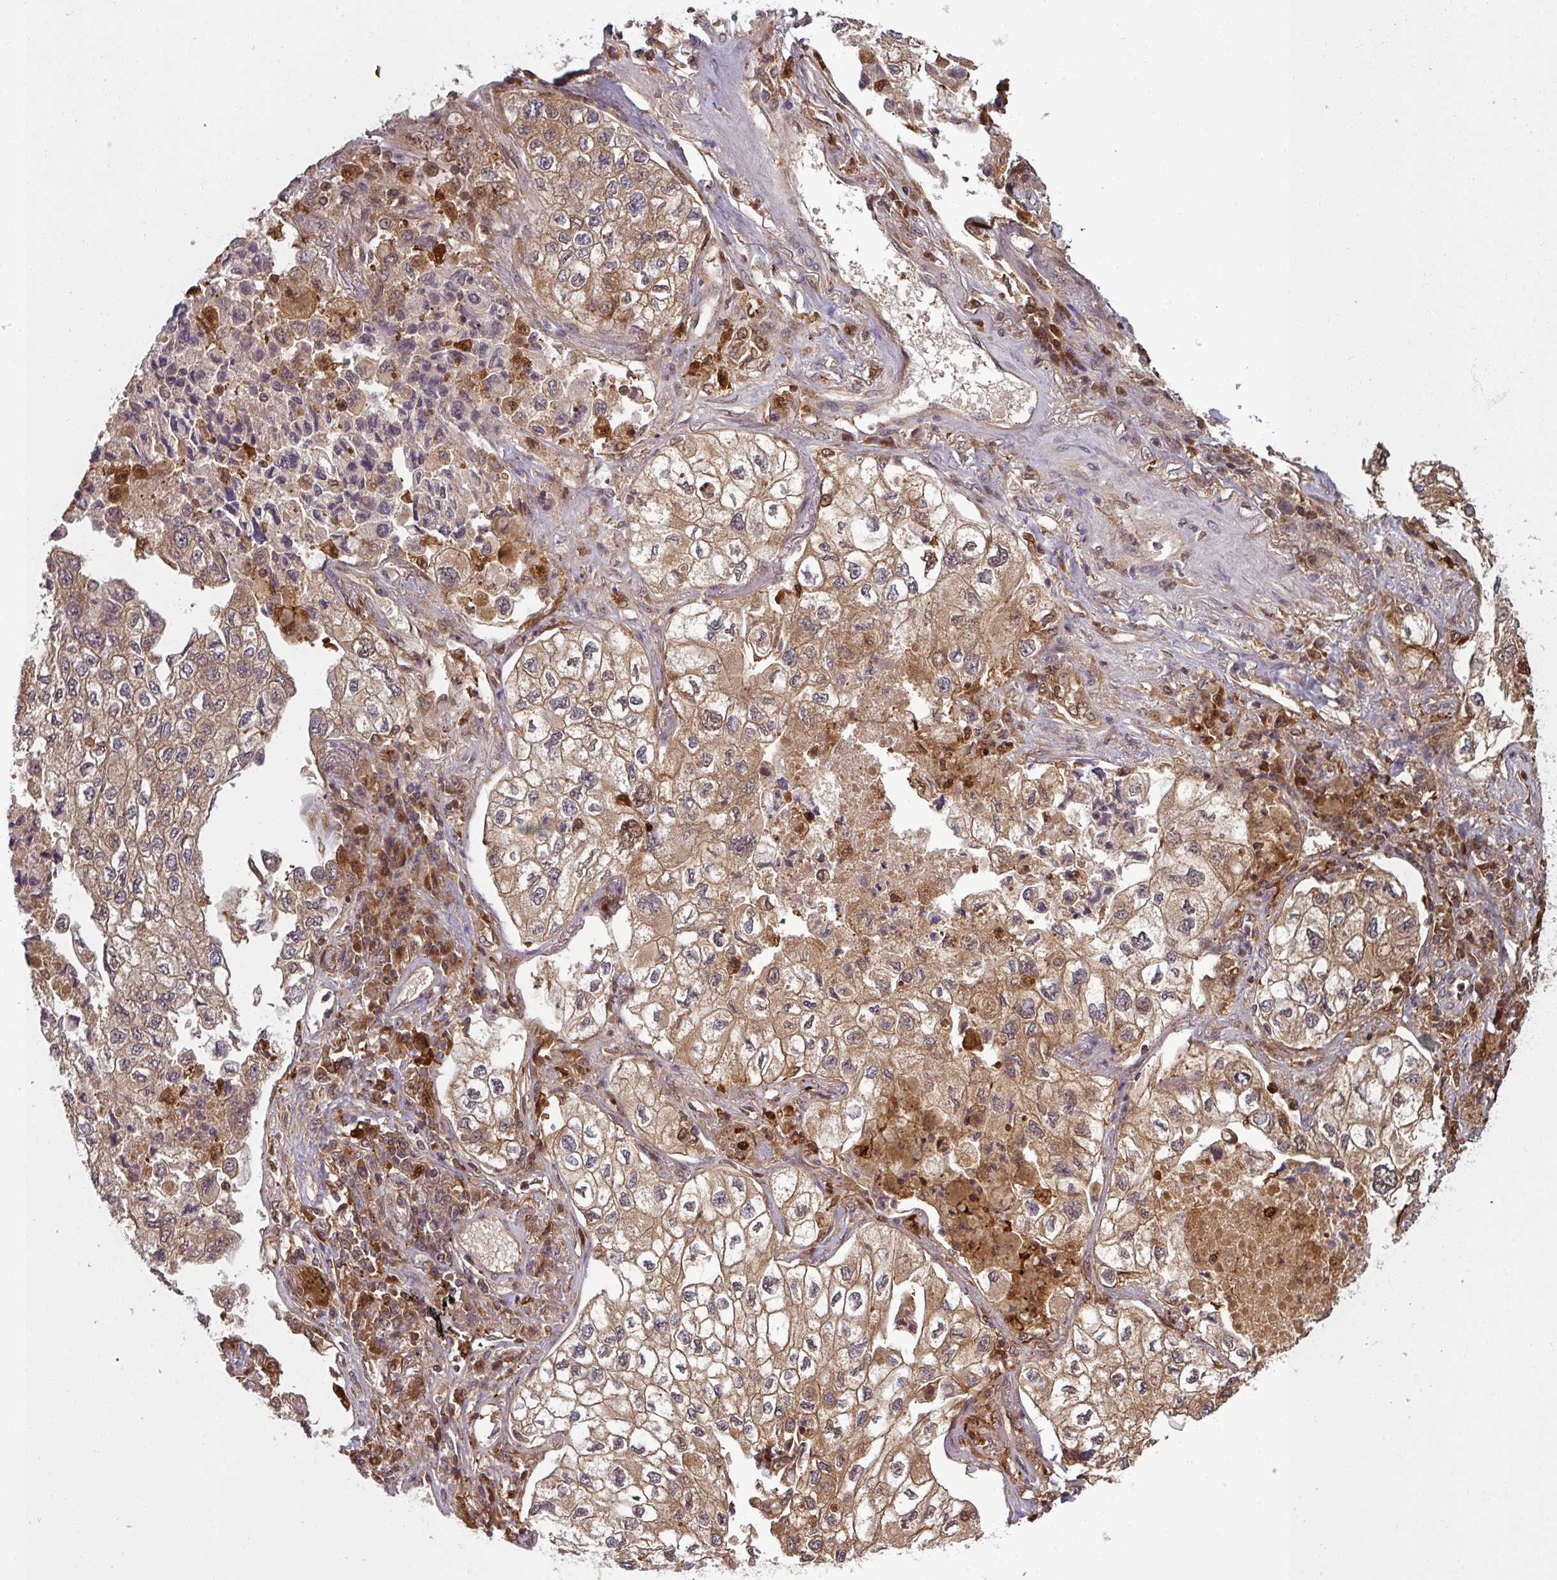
{"staining": {"intensity": "moderate", "quantity": ">75%", "location": "cytoplasmic/membranous"}, "tissue": "lung cancer", "cell_type": "Tumor cells", "image_type": "cancer", "snomed": [{"axis": "morphology", "description": "Adenocarcinoma, NOS"}, {"axis": "topography", "description": "Lung"}], "caption": "Human adenocarcinoma (lung) stained with a brown dye displays moderate cytoplasmic/membranous positive staining in approximately >75% of tumor cells.", "gene": "KCTD11", "patient": {"sex": "male", "age": 63}}